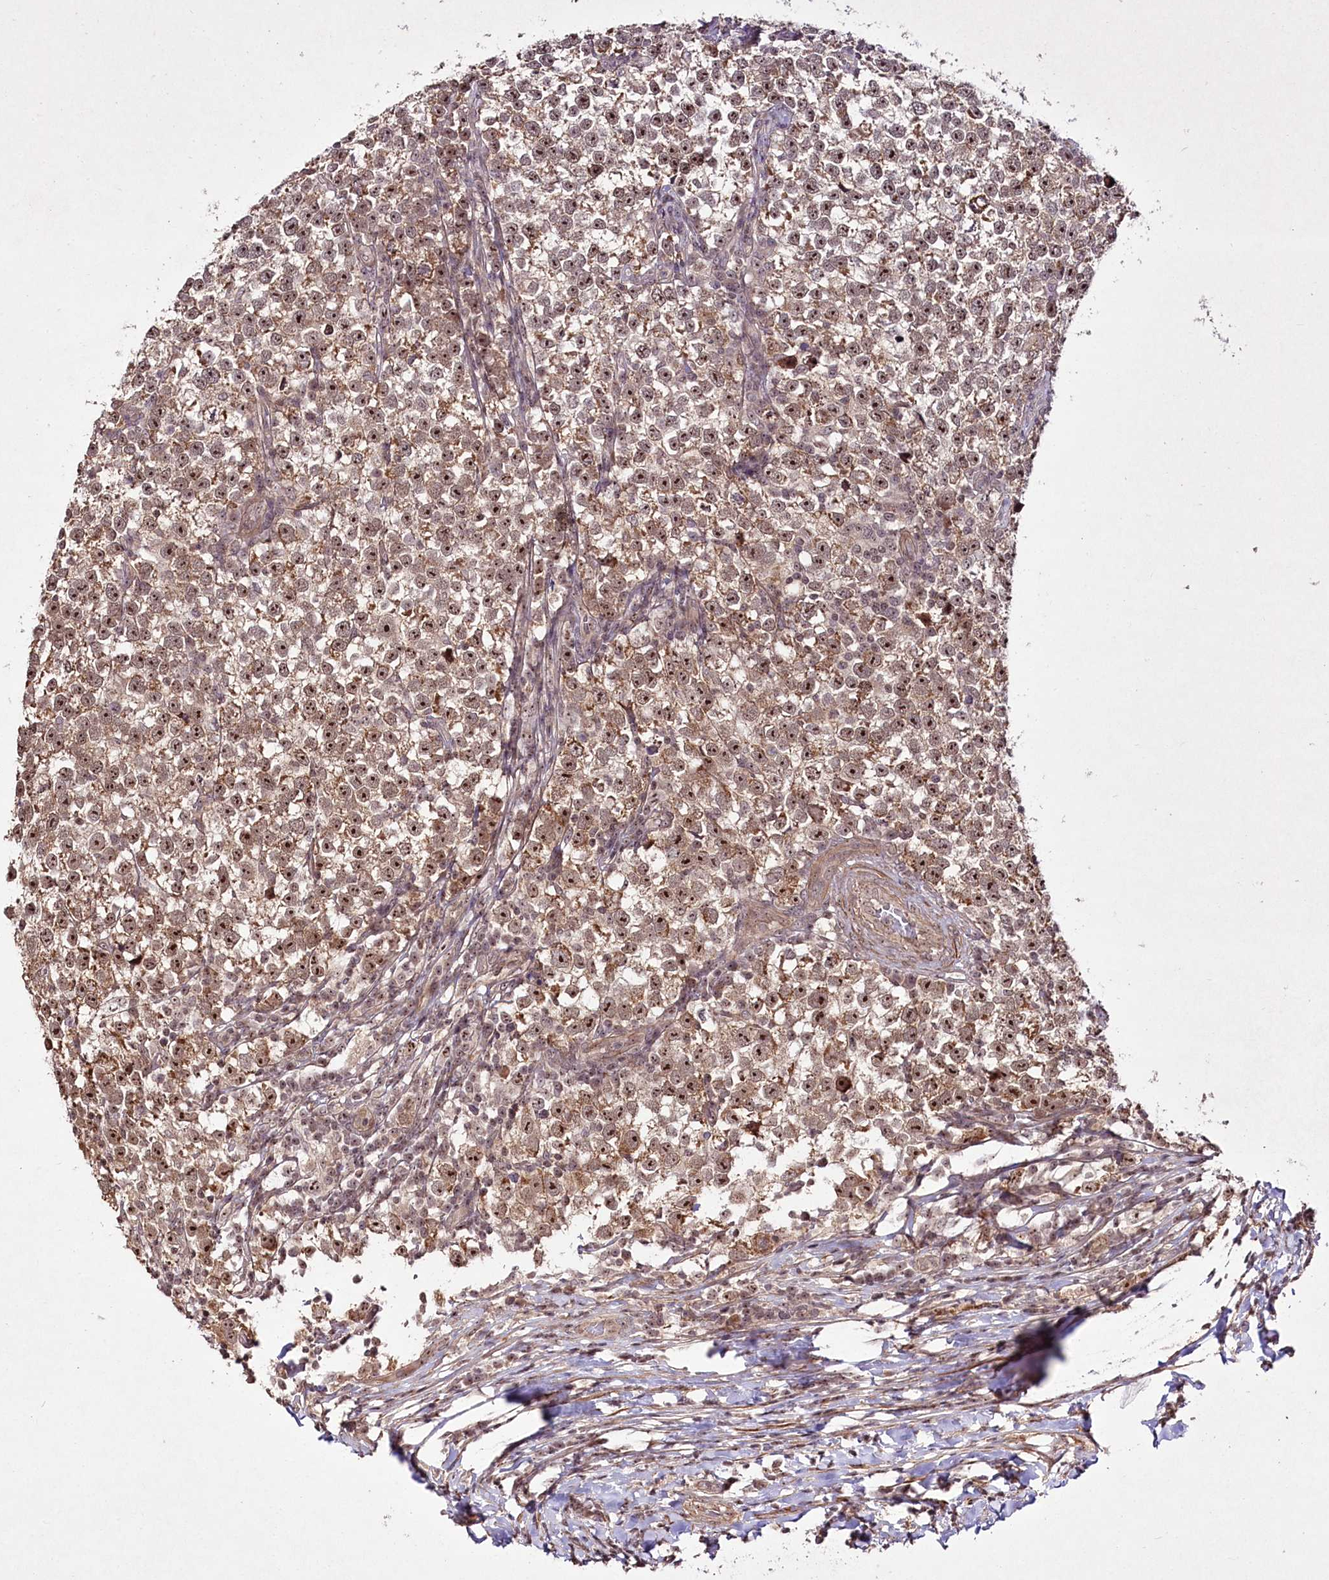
{"staining": {"intensity": "moderate", "quantity": ">75%", "location": "nuclear"}, "tissue": "testis cancer", "cell_type": "Tumor cells", "image_type": "cancer", "snomed": [{"axis": "morphology", "description": "Normal tissue, NOS"}, {"axis": "morphology", "description": "Seminoma, NOS"}, {"axis": "topography", "description": "Testis"}], "caption": "About >75% of tumor cells in human testis cancer demonstrate moderate nuclear protein expression as visualized by brown immunohistochemical staining.", "gene": "CCDC59", "patient": {"sex": "male", "age": 43}}